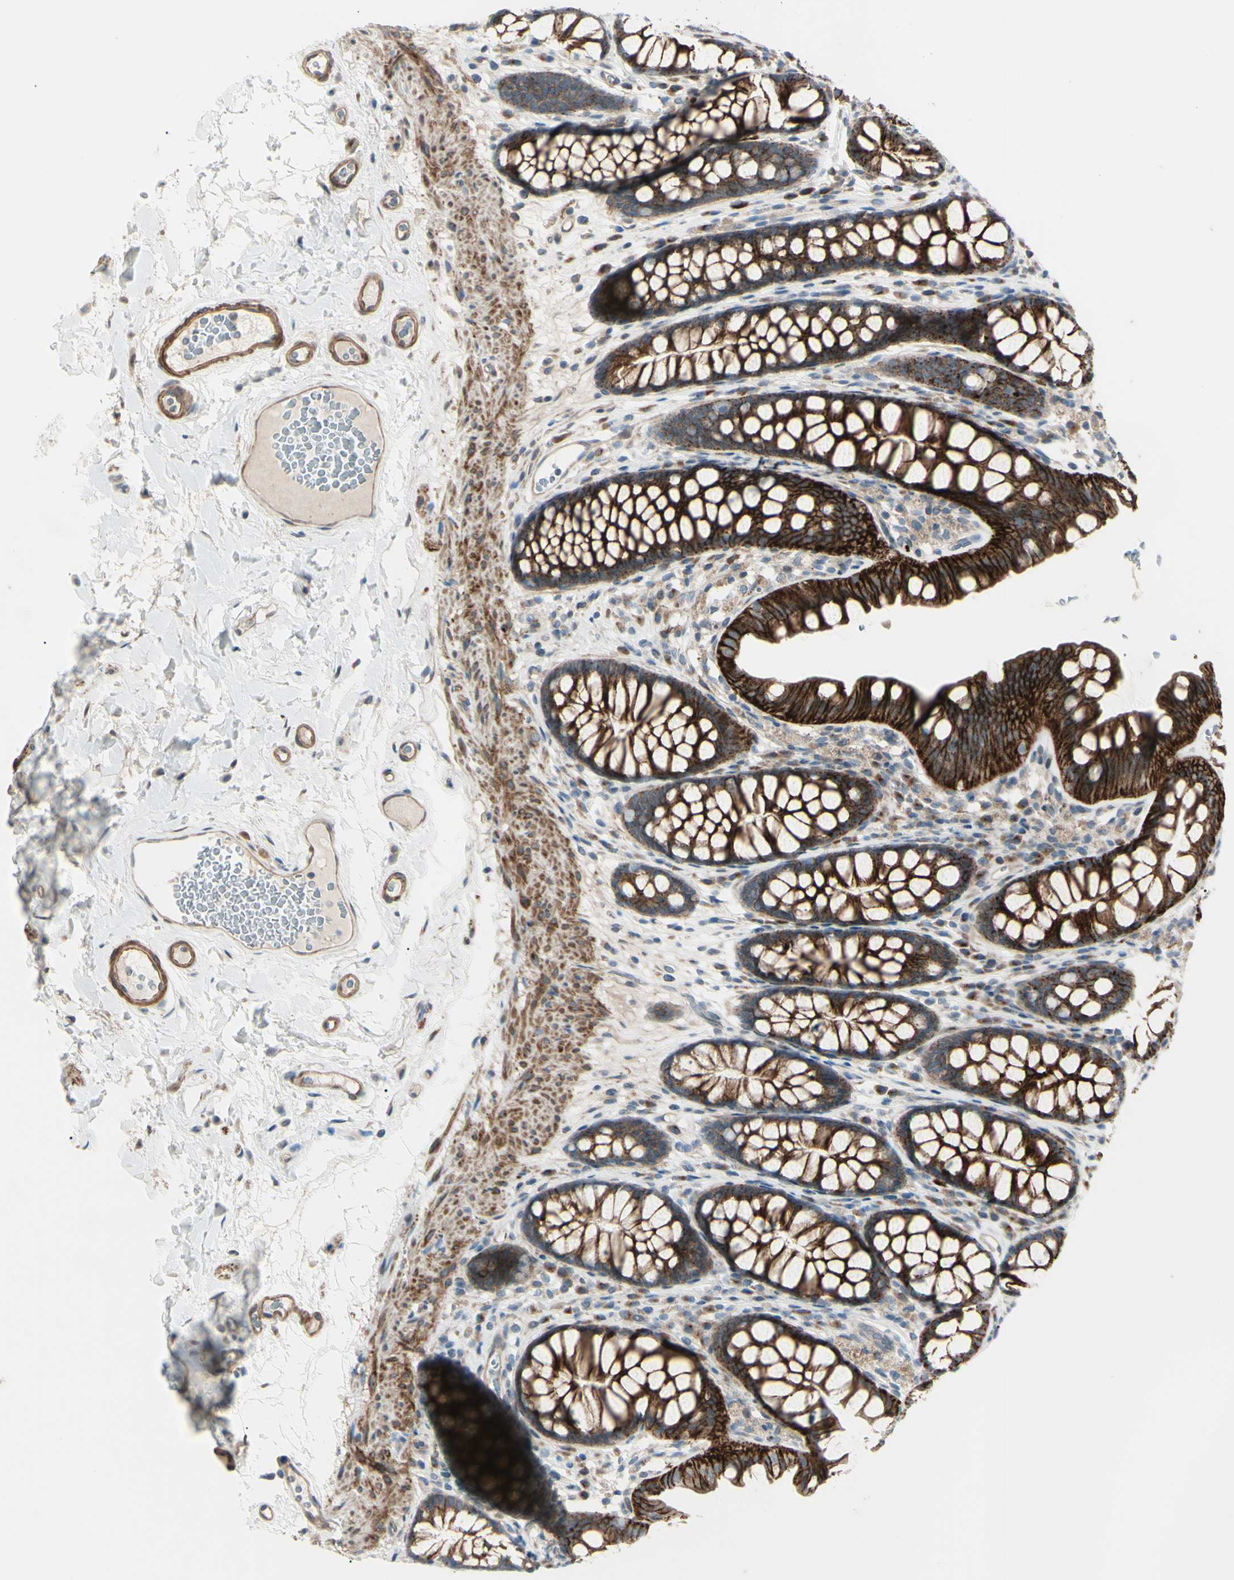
{"staining": {"intensity": "moderate", "quantity": ">75%", "location": "cytoplasmic/membranous"}, "tissue": "colon", "cell_type": "Endothelial cells", "image_type": "normal", "snomed": [{"axis": "morphology", "description": "Normal tissue, NOS"}, {"axis": "topography", "description": "Colon"}], "caption": "A photomicrograph showing moderate cytoplasmic/membranous expression in approximately >75% of endothelial cells in normal colon, as visualized by brown immunohistochemical staining.", "gene": "LRRK1", "patient": {"sex": "female", "age": 55}}